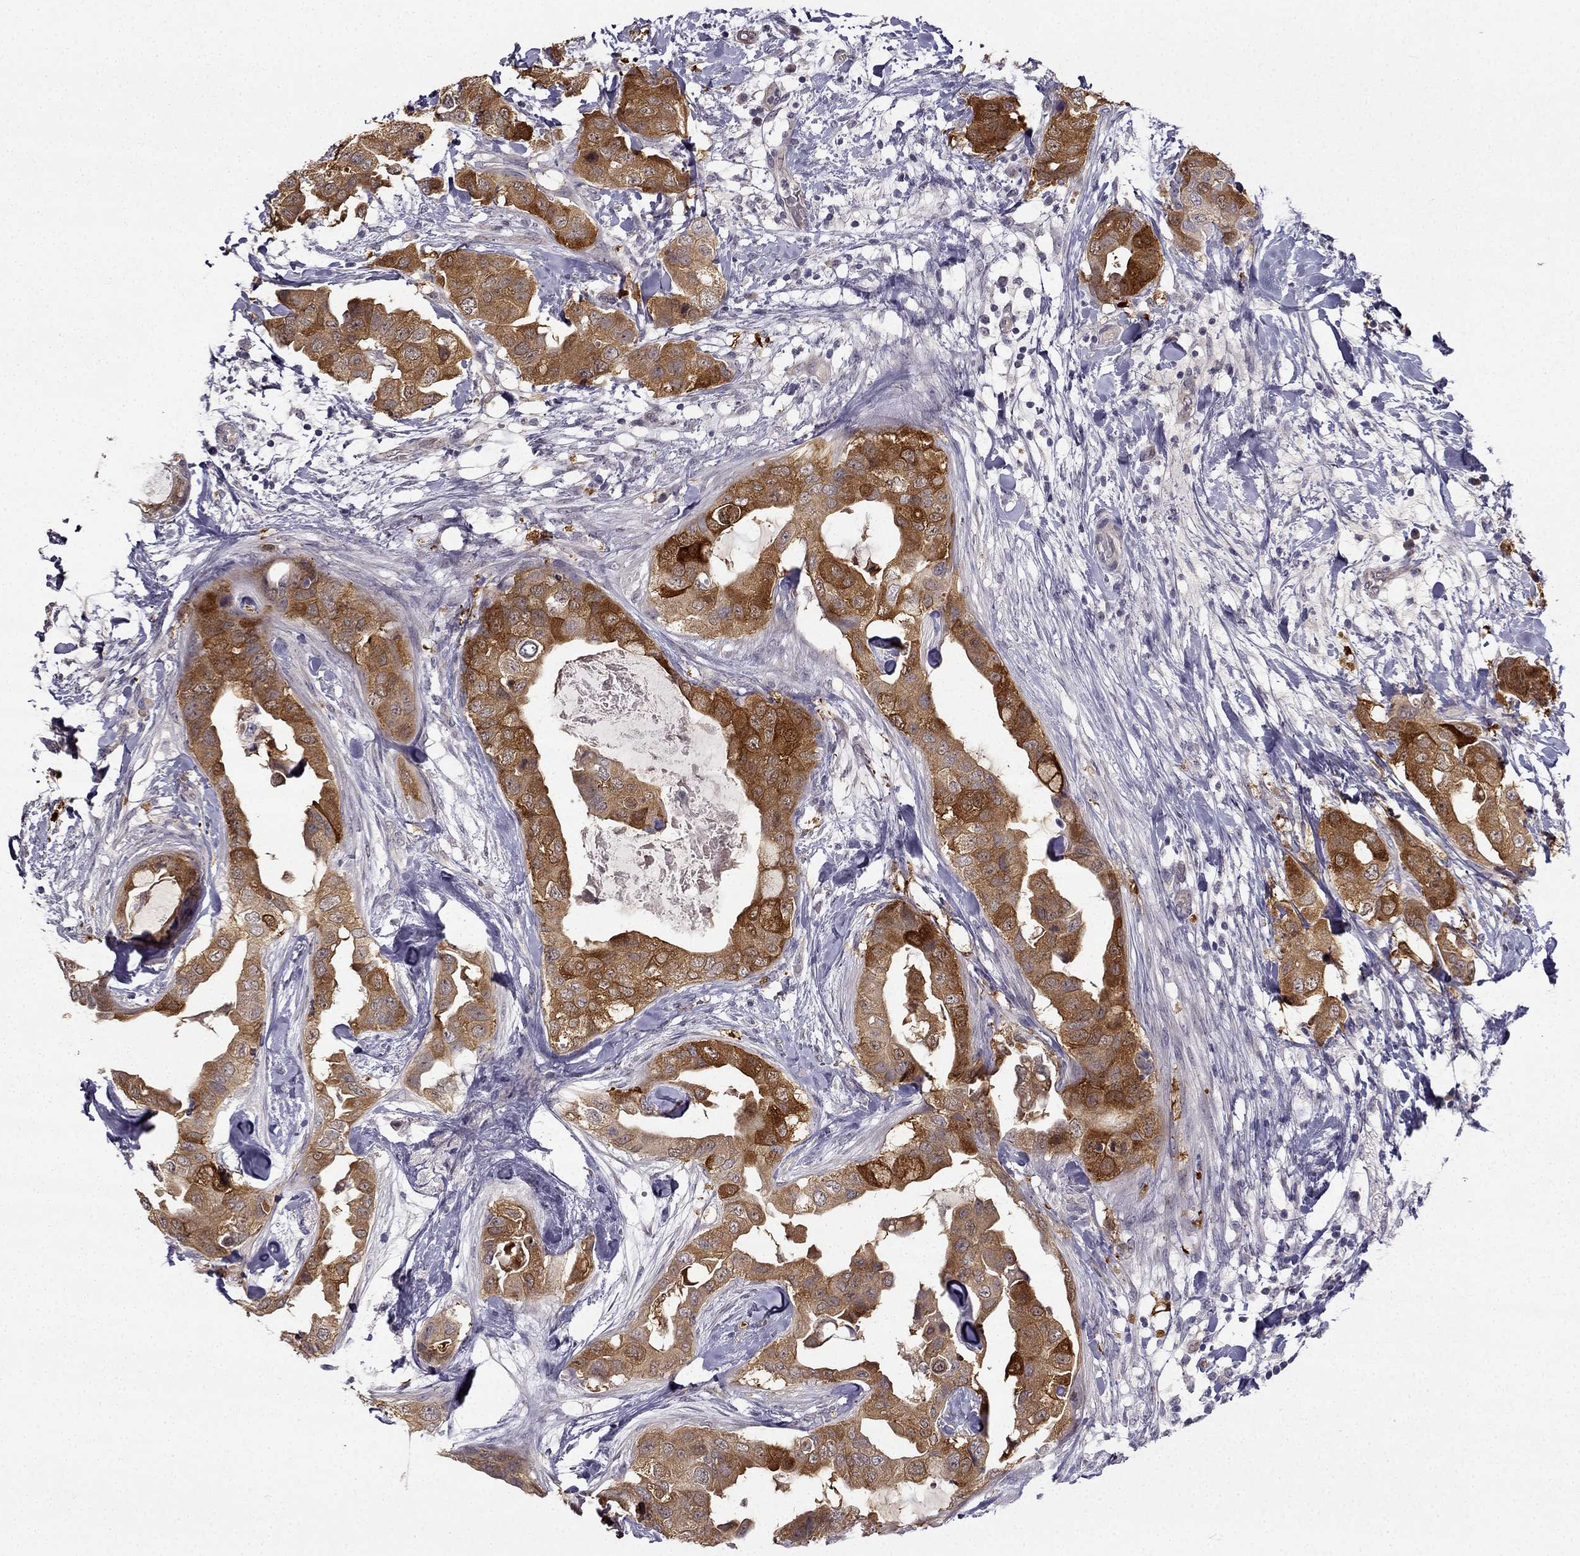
{"staining": {"intensity": "moderate", "quantity": ">75%", "location": "cytoplasmic/membranous"}, "tissue": "breast cancer", "cell_type": "Tumor cells", "image_type": "cancer", "snomed": [{"axis": "morphology", "description": "Normal tissue, NOS"}, {"axis": "morphology", "description": "Duct carcinoma"}, {"axis": "topography", "description": "Breast"}], "caption": "Approximately >75% of tumor cells in human infiltrating ductal carcinoma (breast) exhibit moderate cytoplasmic/membranous protein staining as visualized by brown immunohistochemical staining.", "gene": "NQO1", "patient": {"sex": "female", "age": 40}}